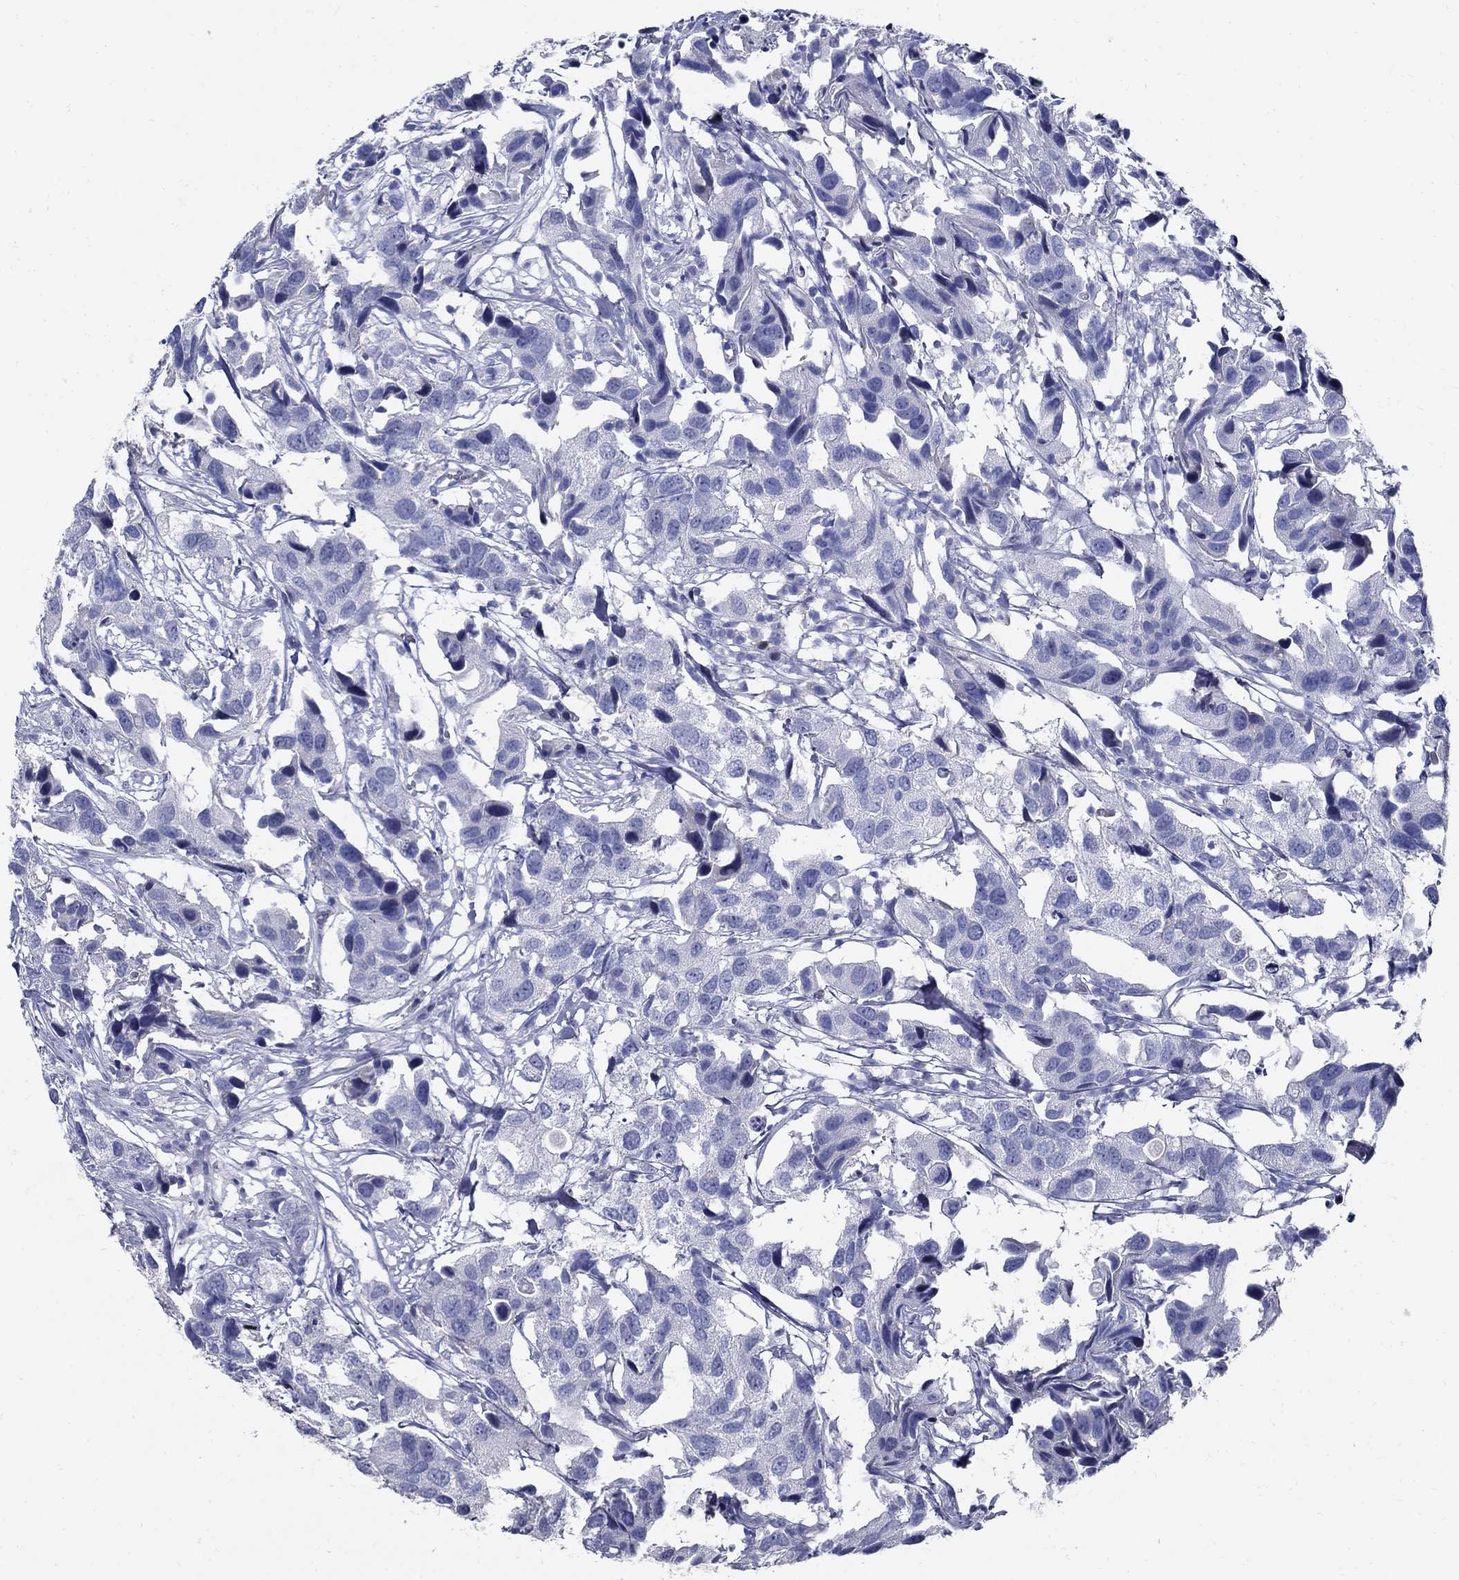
{"staining": {"intensity": "negative", "quantity": "none", "location": "none"}, "tissue": "urothelial cancer", "cell_type": "Tumor cells", "image_type": "cancer", "snomed": [{"axis": "morphology", "description": "Urothelial carcinoma, High grade"}, {"axis": "topography", "description": "Urinary bladder"}], "caption": "This is an IHC photomicrograph of urothelial carcinoma (high-grade). There is no expression in tumor cells.", "gene": "GUCA1A", "patient": {"sex": "male", "age": 79}}